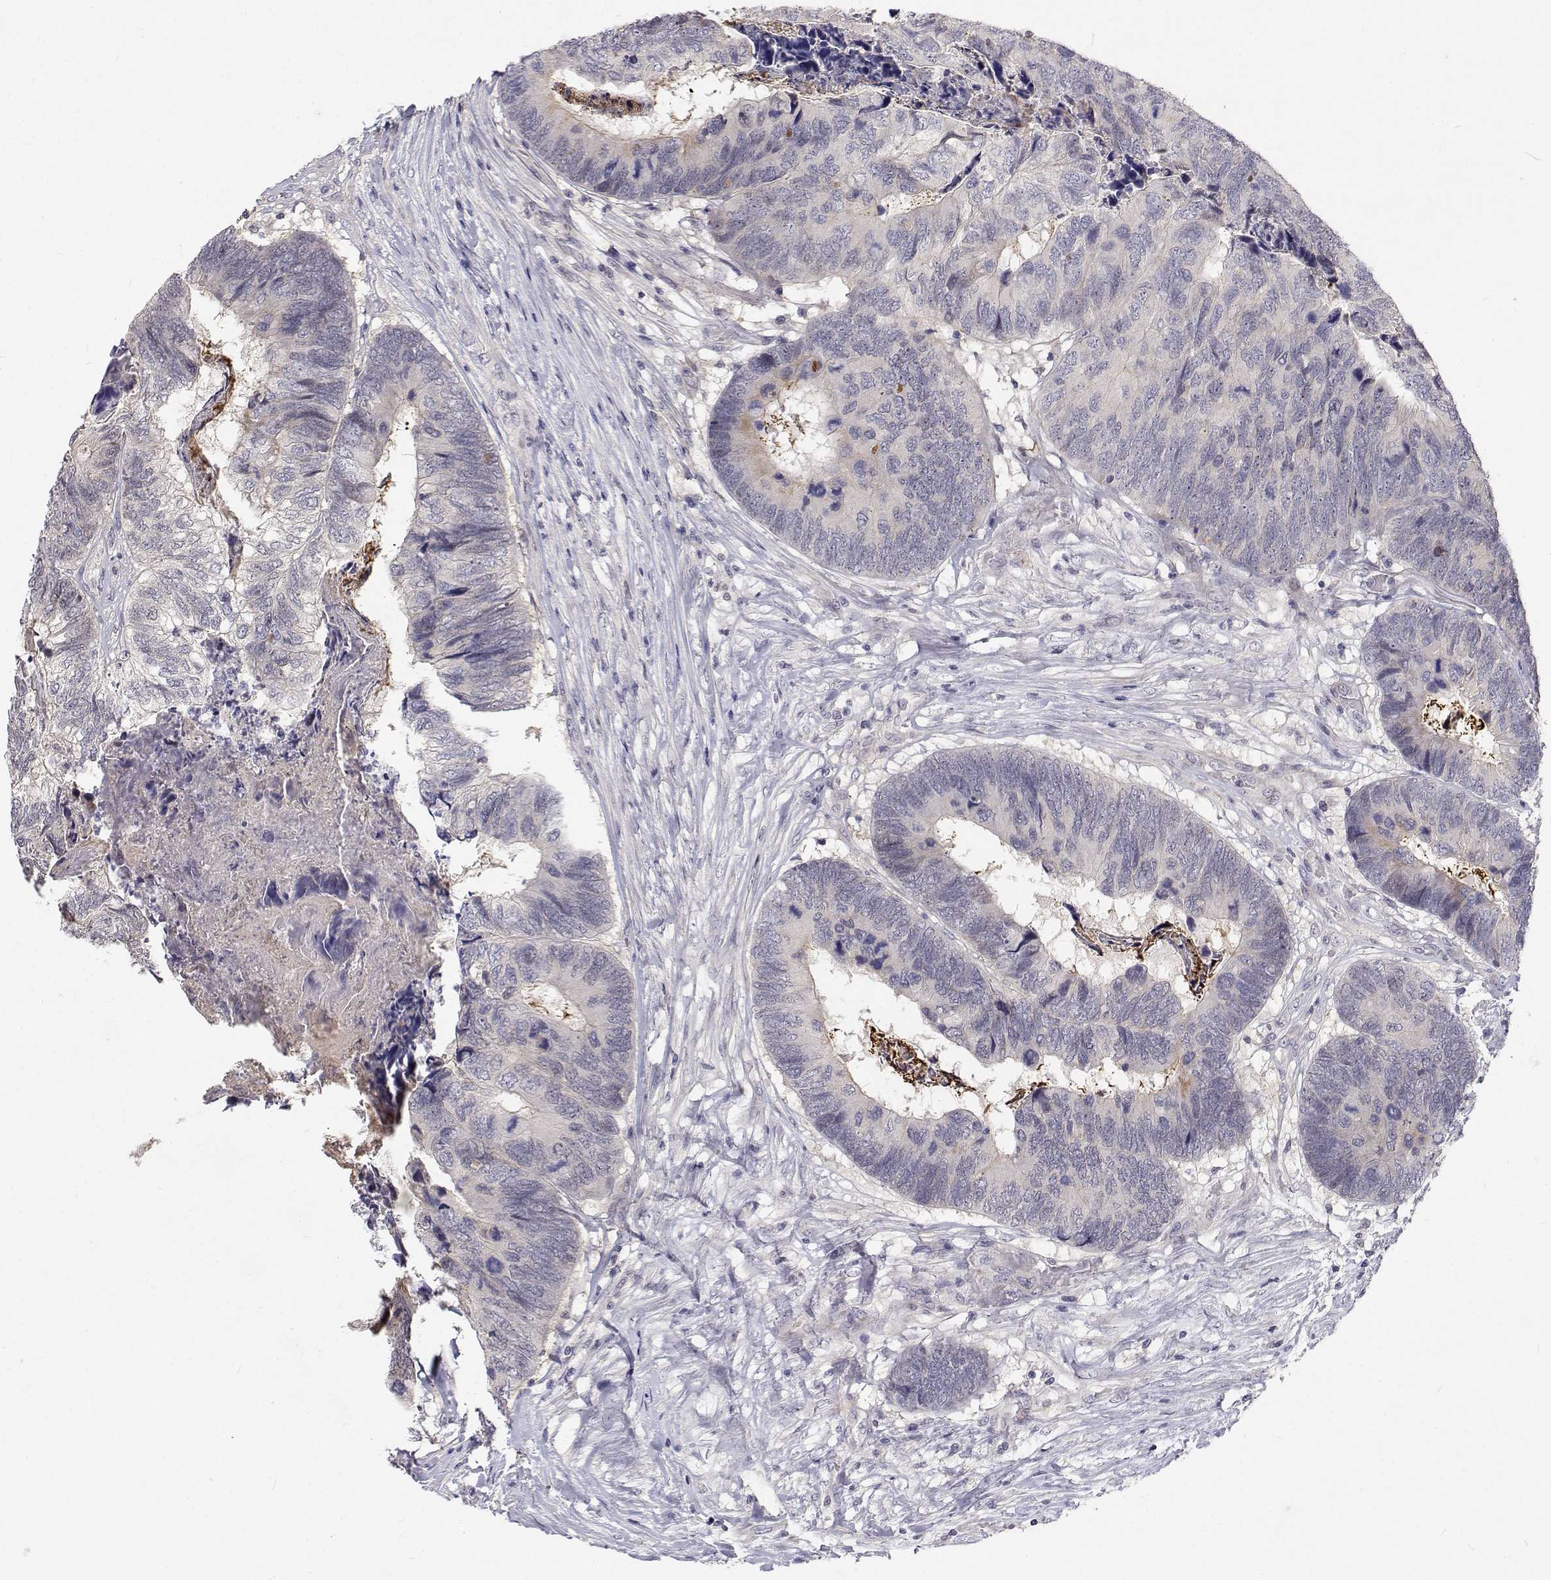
{"staining": {"intensity": "negative", "quantity": "none", "location": "none"}, "tissue": "colorectal cancer", "cell_type": "Tumor cells", "image_type": "cancer", "snomed": [{"axis": "morphology", "description": "Adenocarcinoma, NOS"}, {"axis": "topography", "description": "Colon"}], "caption": "Immunohistochemistry (IHC) image of colorectal adenocarcinoma stained for a protein (brown), which demonstrates no expression in tumor cells.", "gene": "MYPN", "patient": {"sex": "female", "age": 67}}